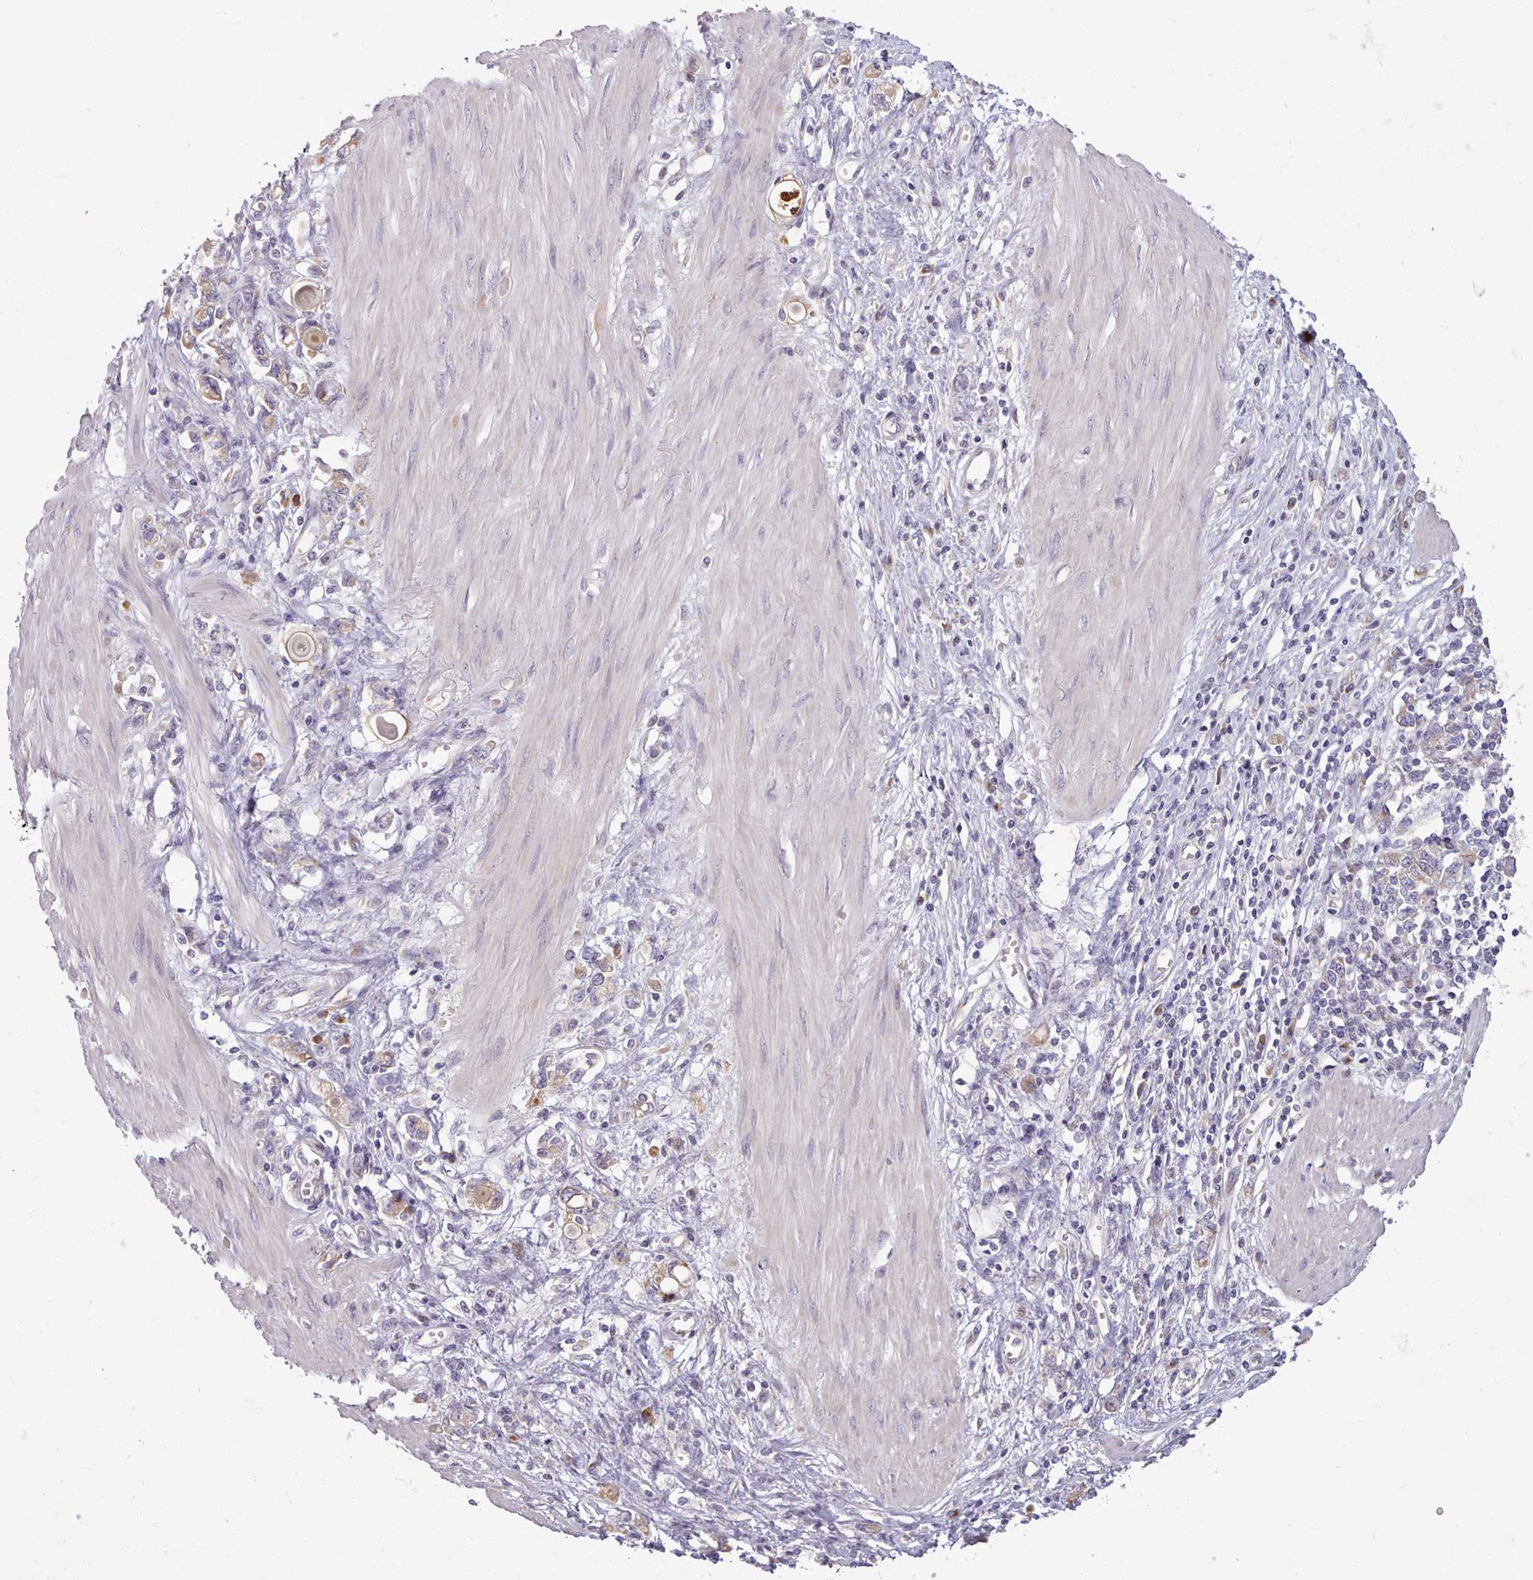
{"staining": {"intensity": "negative", "quantity": "none", "location": "none"}, "tissue": "stomach cancer", "cell_type": "Tumor cells", "image_type": "cancer", "snomed": [{"axis": "morphology", "description": "Adenocarcinoma, NOS"}, {"axis": "topography", "description": "Stomach"}], "caption": "This is a histopathology image of immunohistochemistry (IHC) staining of stomach cancer, which shows no staining in tumor cells.", "gene": "NMRK1", "patient": {"sex": "female", "age": 76}}